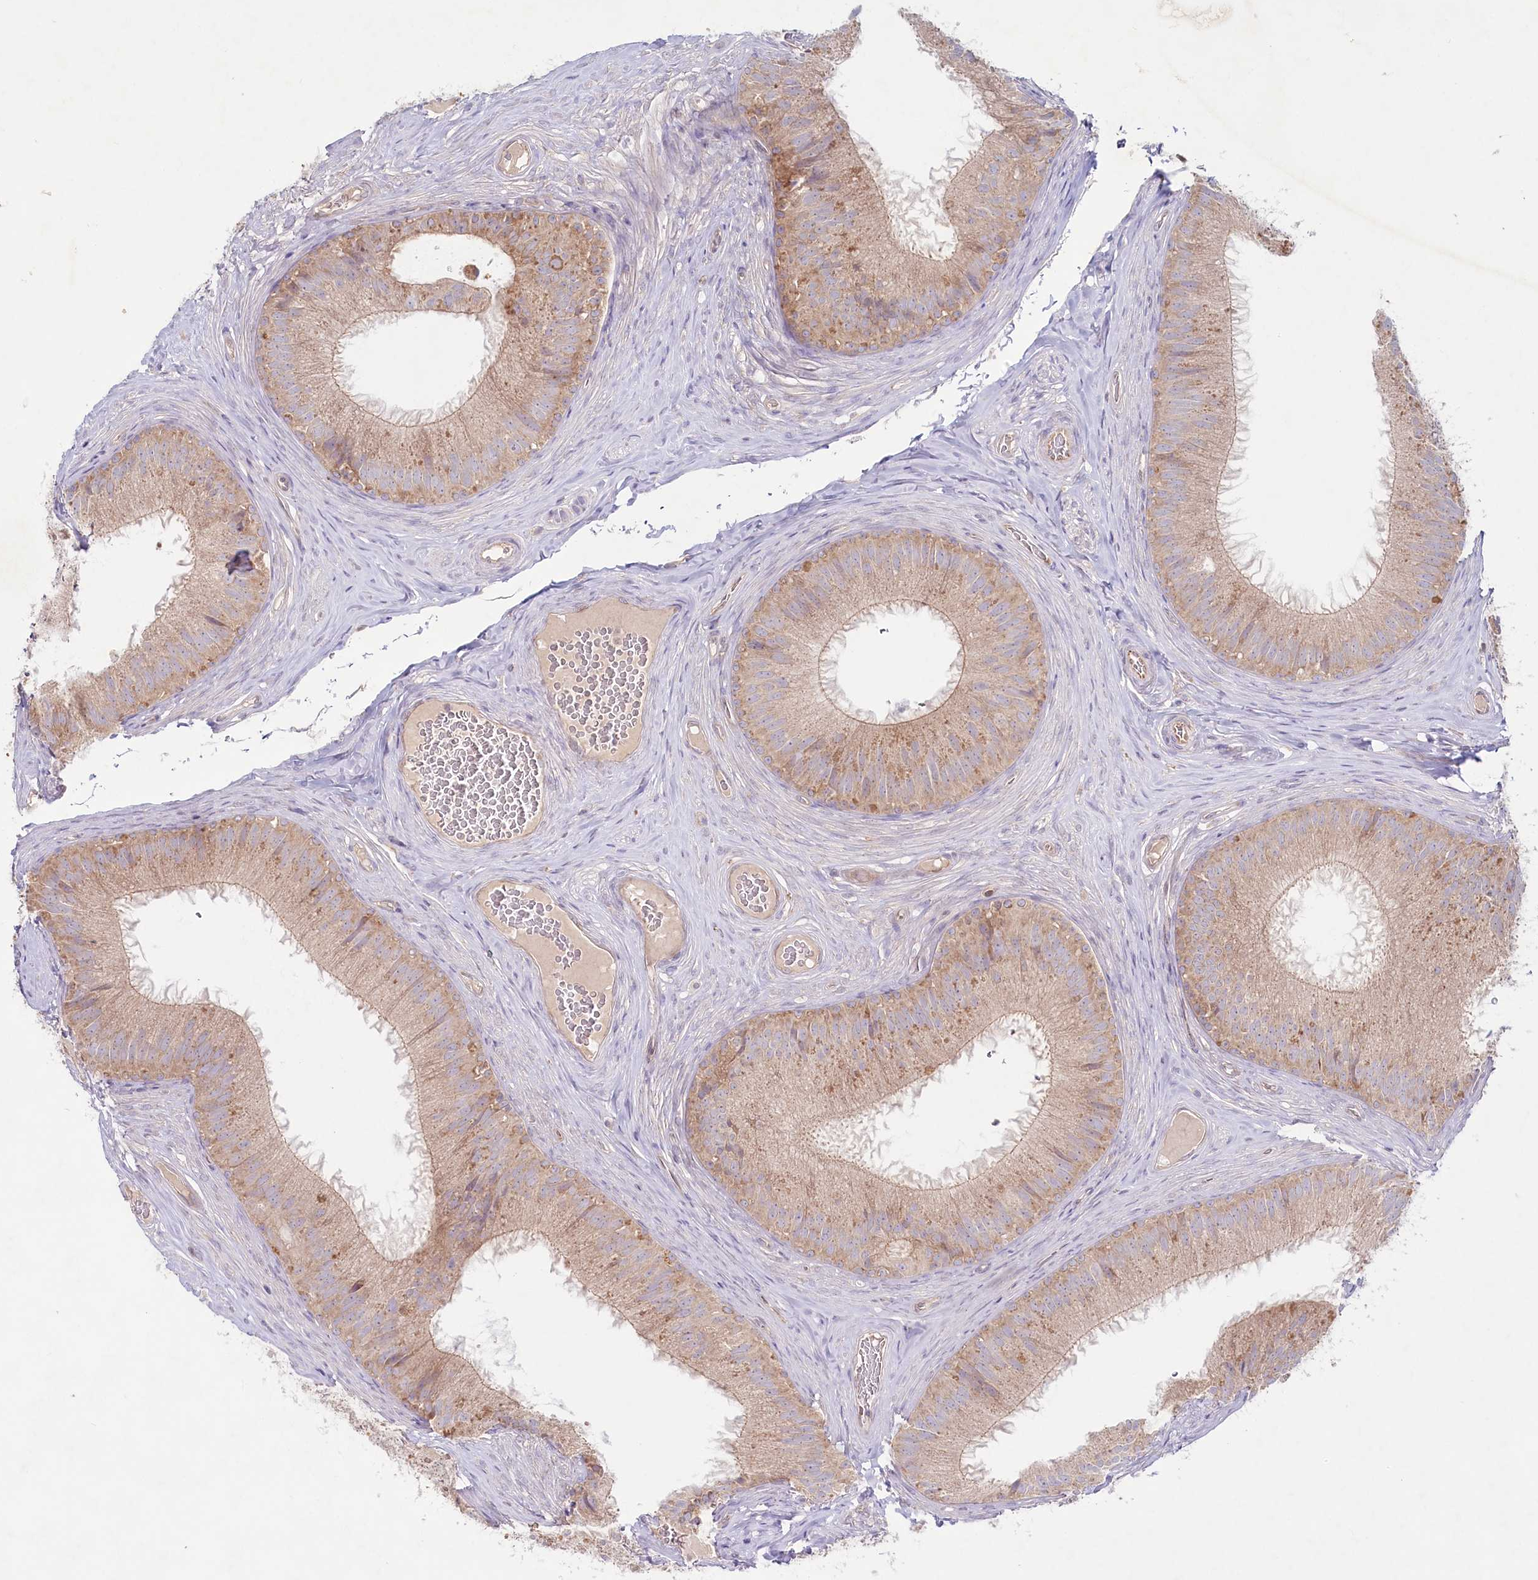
{"staining": {"intensity": "moderate", "quantity": ">75%", "location": "cytoplasmic/membranous"}, "tissue": "epididymis", "cell_type": "Glandular cells", "image_type": "normal", "snomed": [{"axis": "morphology", "description": "Normal tissue, NOS"}, {"axis": "topography", "description": "Epididymis"}], "caption": "IHC (DAB (3,3'-diaminobenzidine)) staining of normal human epididymis shows moderate cytoplasmic/membranous protein positivity in about >75% of glandular cells. (DAB IHC, brown staining for protein, blue staining for nuclei).", "gene": "TNIP1", "patient": {"sex": "male", "age": 34}}